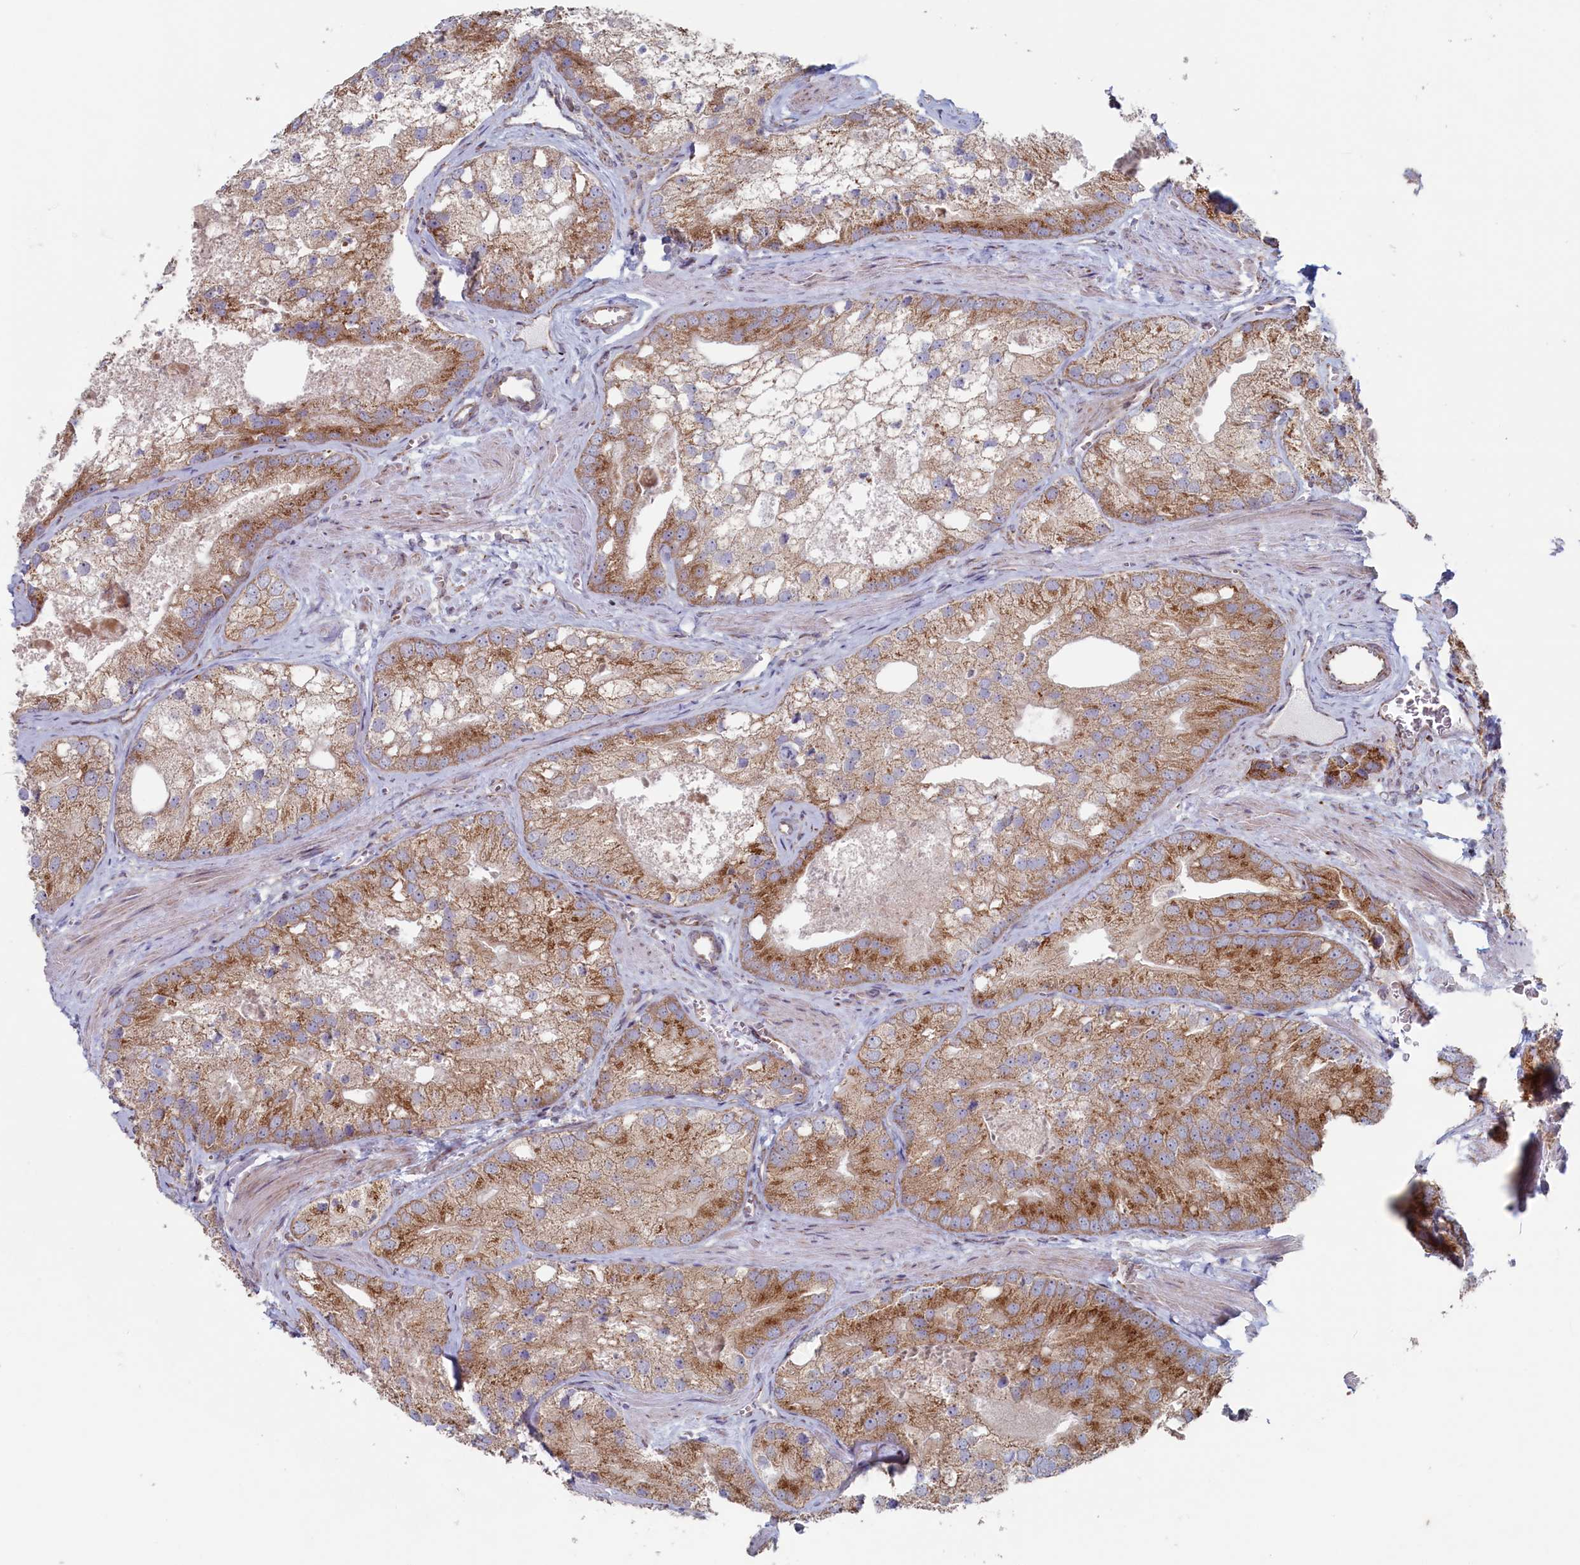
{"staining": {"intensity": "moderate", "quantity": ">75%", "location": "cytoplasmic/membranous"}, "tissue": "prostate cancer", "cell_type": "Tumor cells", "image_type": "cancer", "snomed": [{"axis": "morphology", "description": "Adenocarcinoma, Low grade"}, {"axis": "topography", "description": "Prostate"}], "caption": "About >75% of tumor cells in adenocarcinoma (low-grade) (prostate) show moderate cytoplasmic/membranous protein positivity as visualized by brown immunohistochemical staining.", "gene": "MTFMT", "patient": {"sex": "male", "age": 69}}